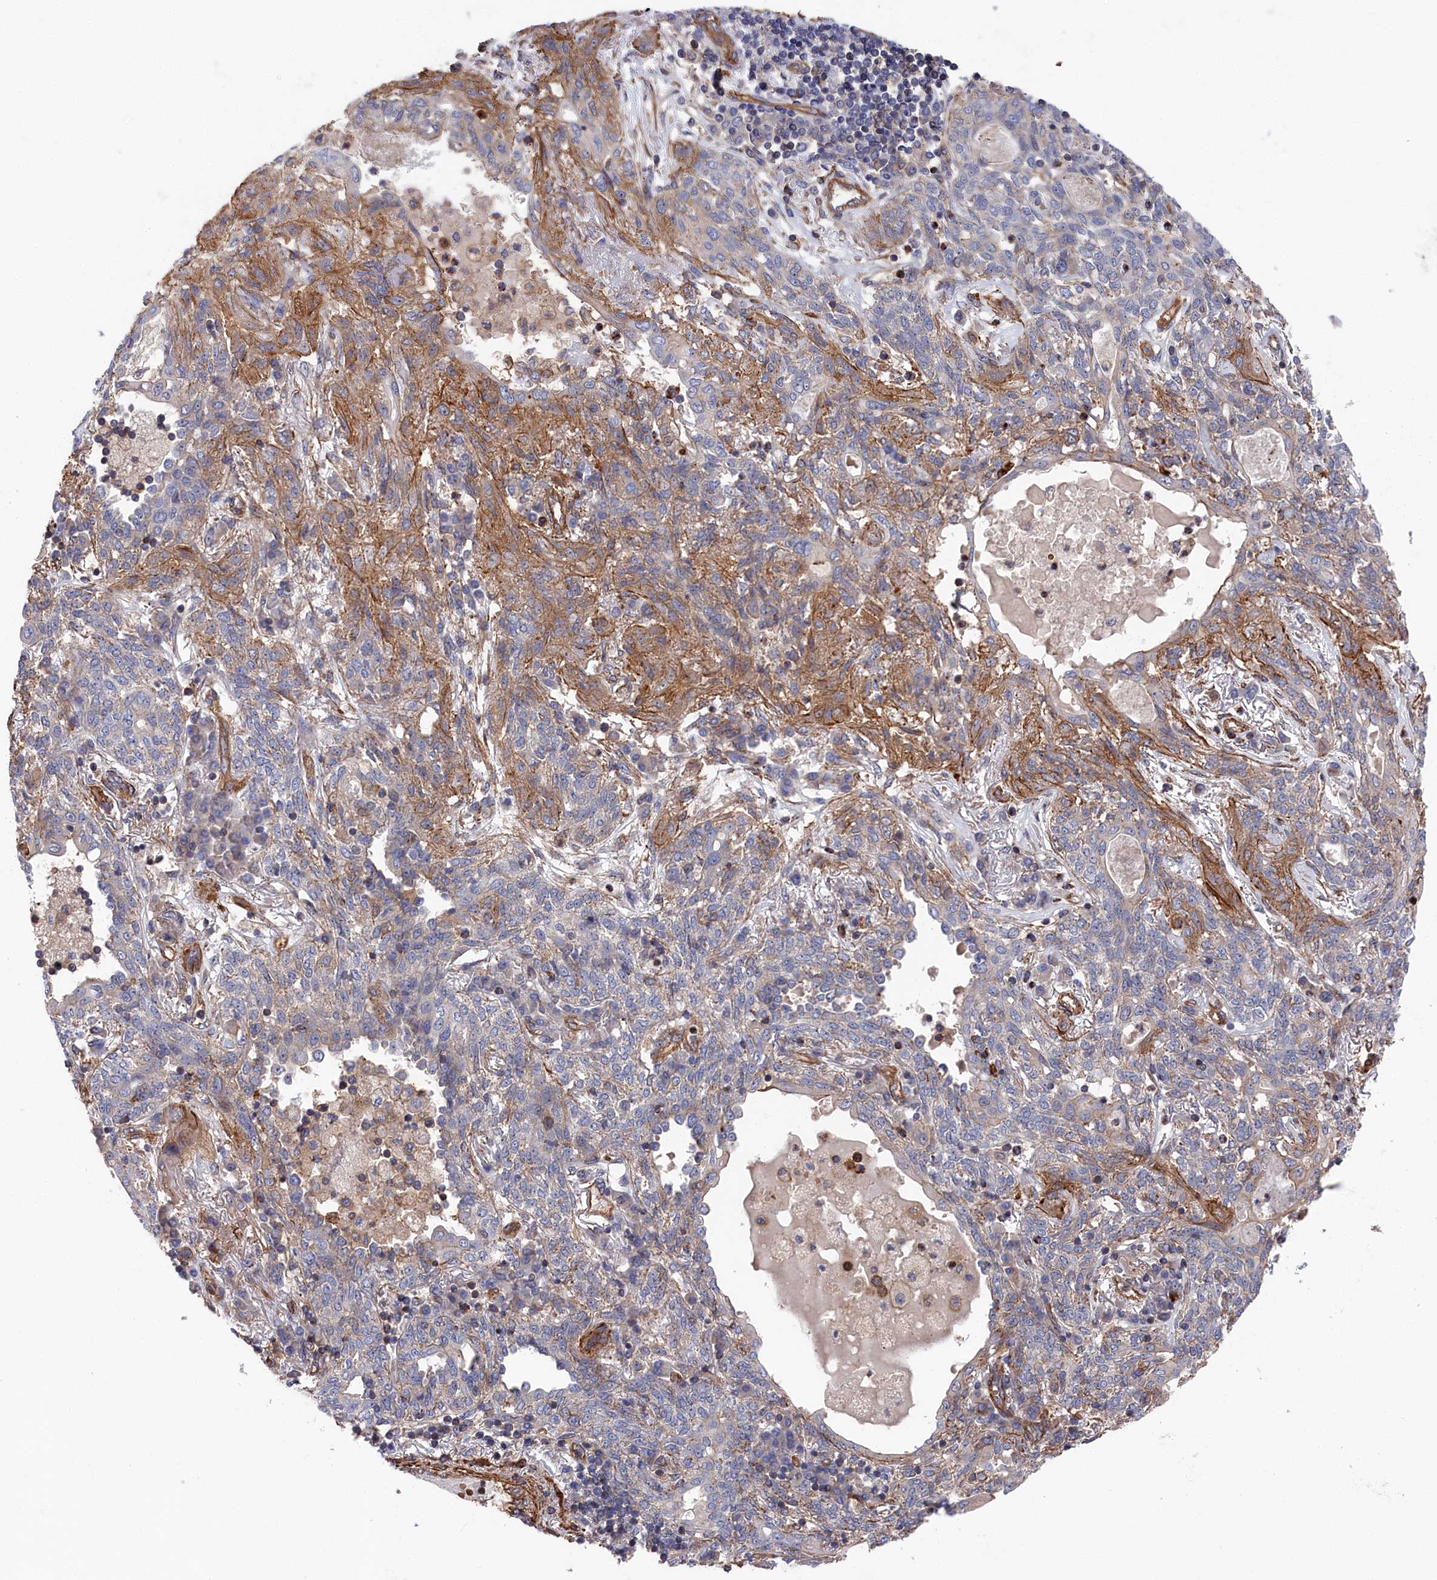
{"staining": {"intensity": "moderate", "quantity": "<25%", "location": "cytoplasmic/membranous"}, "tissue": "lung cancer", "cell_type": "Tumor cells", "image_type": "cancer", "snomed": [{"axis": "morphology", "description": "Squamous cell carcinoma, NOS"}, {"axis": "topography", "description": "Lung"}], "caption": "Immunohistochemical staining of squamous cell carcinoma (lung) shows low levels of moderate cytoplasmic/membranous protein positivity in about <25% of tumor cells.", "gene": "LDHD", "patient": {"sex": "female", "age": 70}}